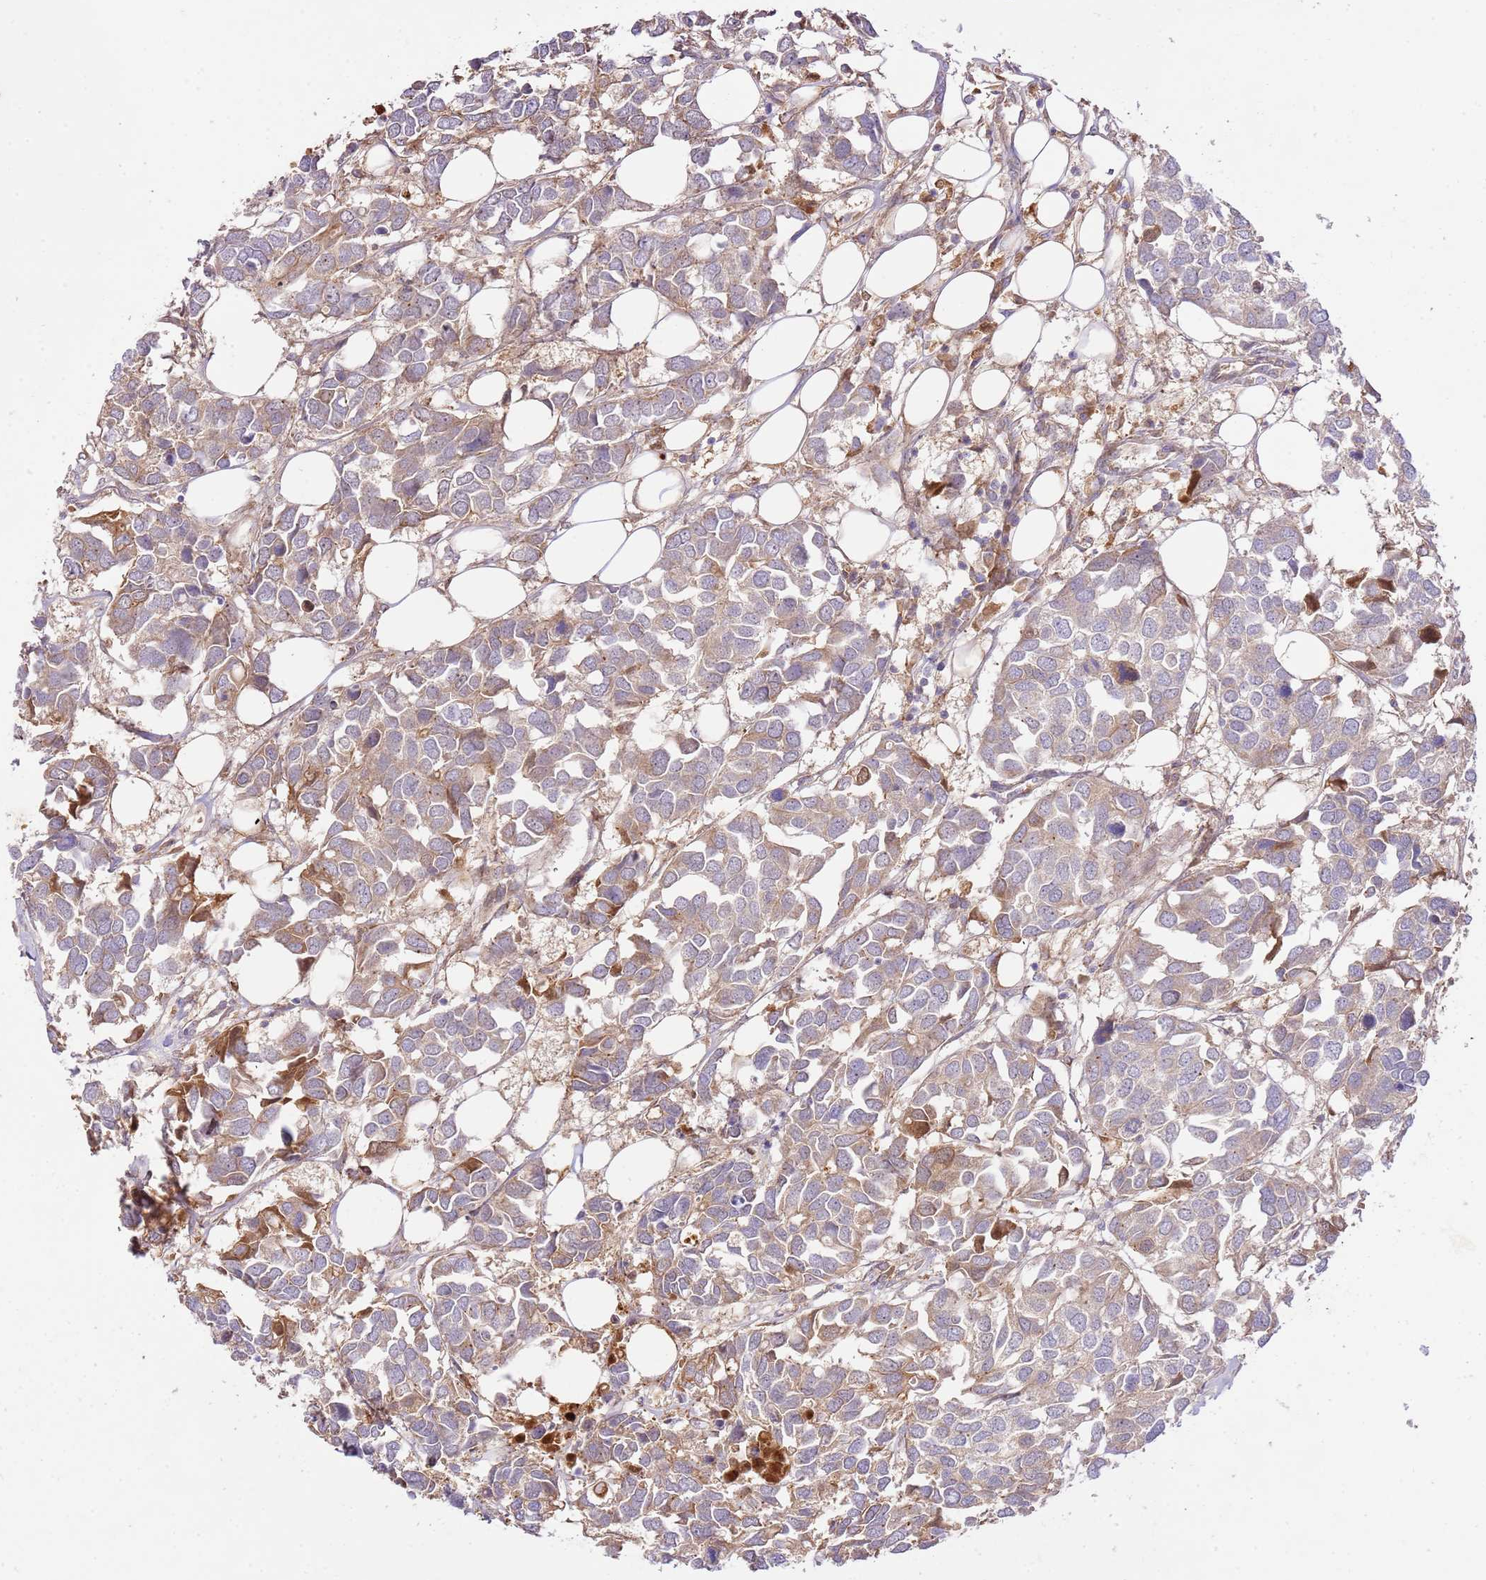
{"staining": {"intensity": "moderate", "quantity": "<25%", "location": "cytoplasmic/membranous"}, "tissue": "breast cancer", "cell_type": "Tumor cells", "image_type": "cancer", "snomed": [{"axis": "morphology", "description": "Duct carcinoma"}, {"axis": "topography", "description": "Breast"}], "caption": "DAB (3,3'-diaminobenzidine) immunohistochemical staining of human breast infiltrating ductal carcinoma displays moderate cytoplasmic/membranous protein positivity in approximately <25% of tumor cells.", "gene": "C8G", "patient": {"sex": "female", "age": 83}}